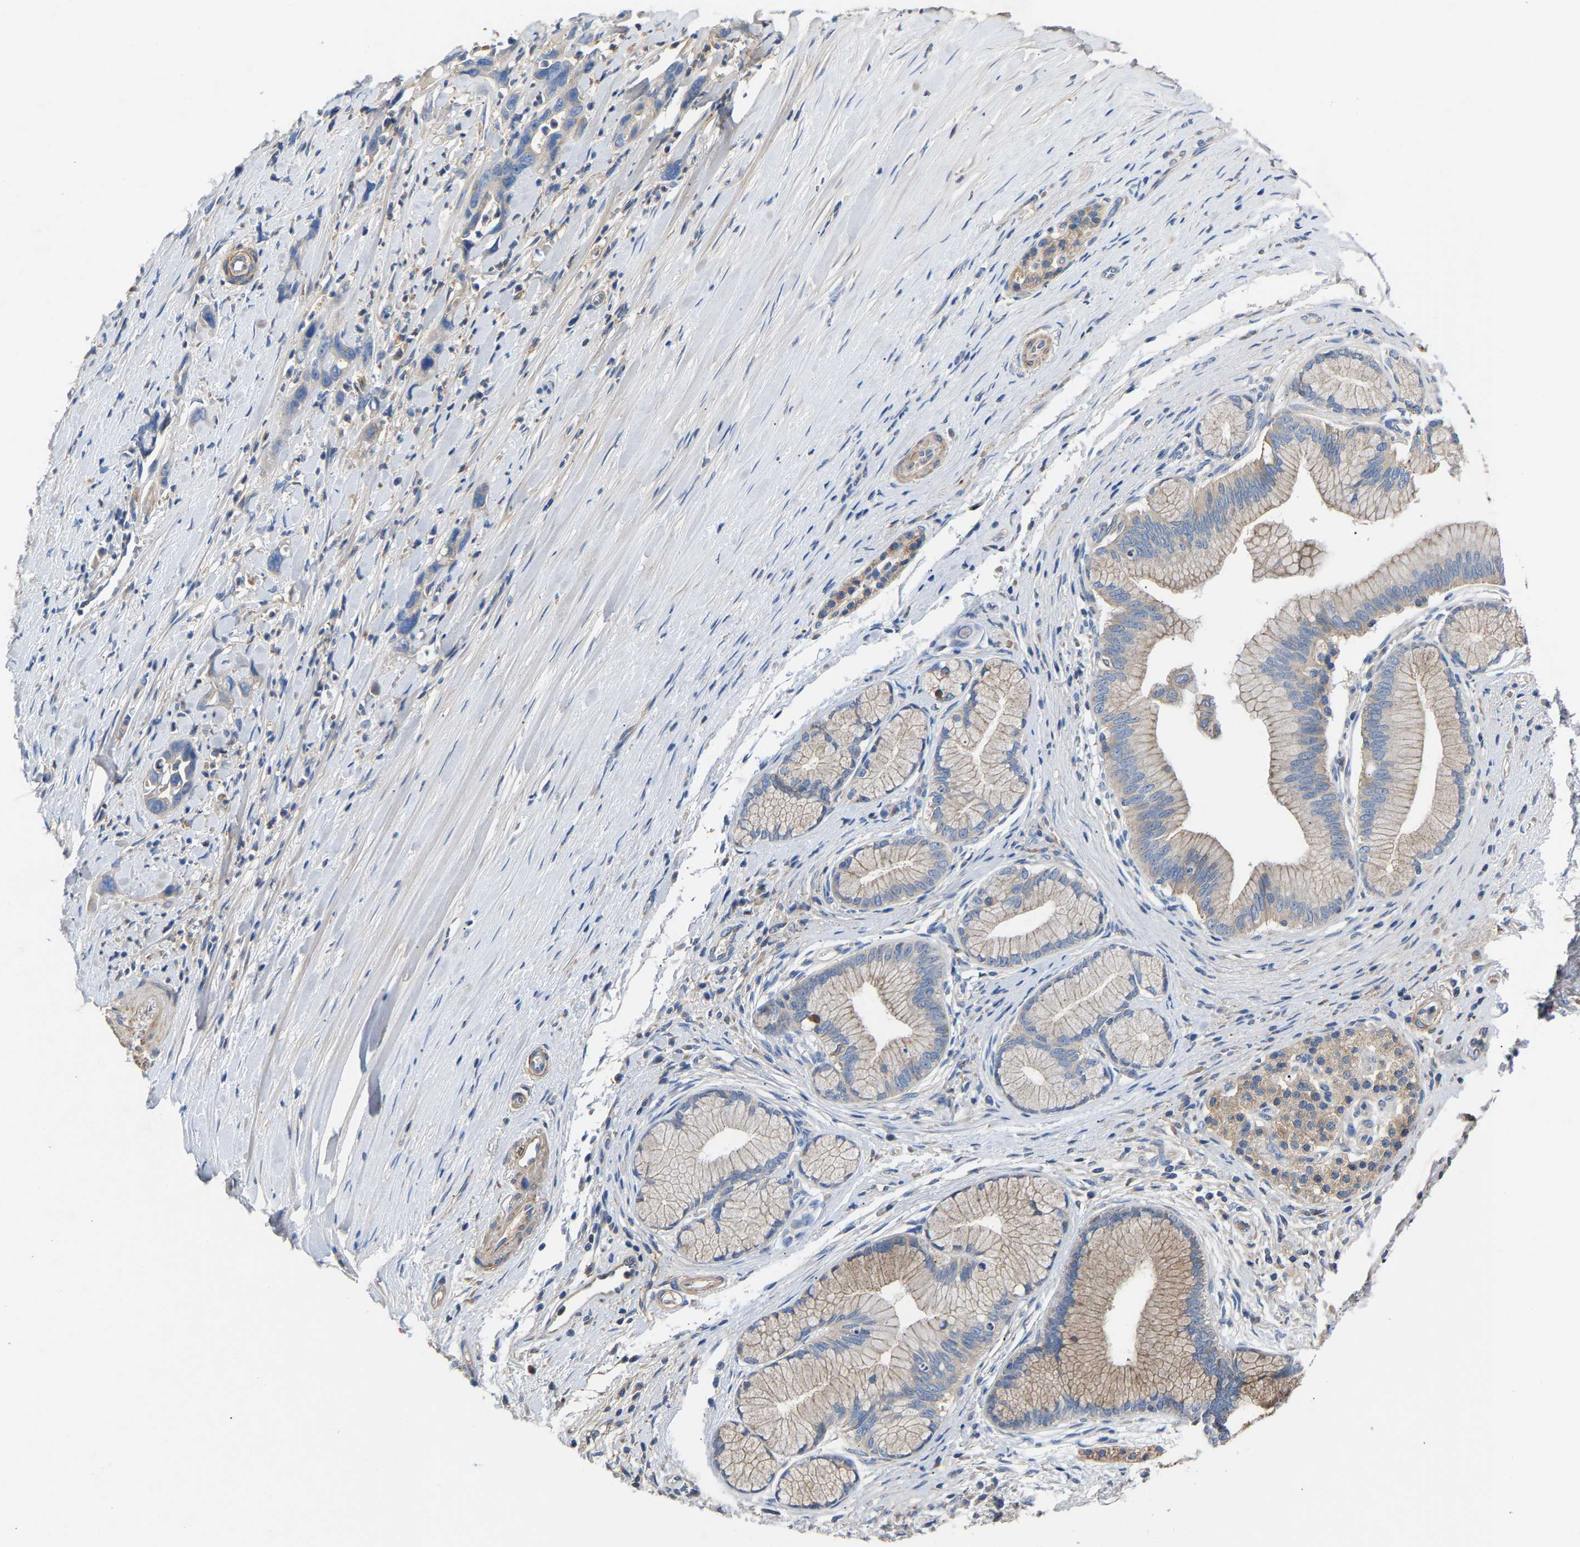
{"staining": {"intensity": "negative", "quantity": "none", "location": "none"}, "tissue": "pancreatic cancer", "cell_type": "Tumor cells", "image_type": "cancer", "snomed": [{"axis": "morphology", "description": "Adenocarcinoma, NOS"}, {"axis": "topography", "description": "Pancreas"}], "caption": "Immunohistochemistry (IHC) photomicrograph of neoplastic tissue: human adenocarcinoma (pancreatic) stained with DAB (3,3'-diaminobenzidine) shows no significant protein staining in tumor cells.", "gene": "CCDC171", "patient": {"sex": "female", "age": 70}}